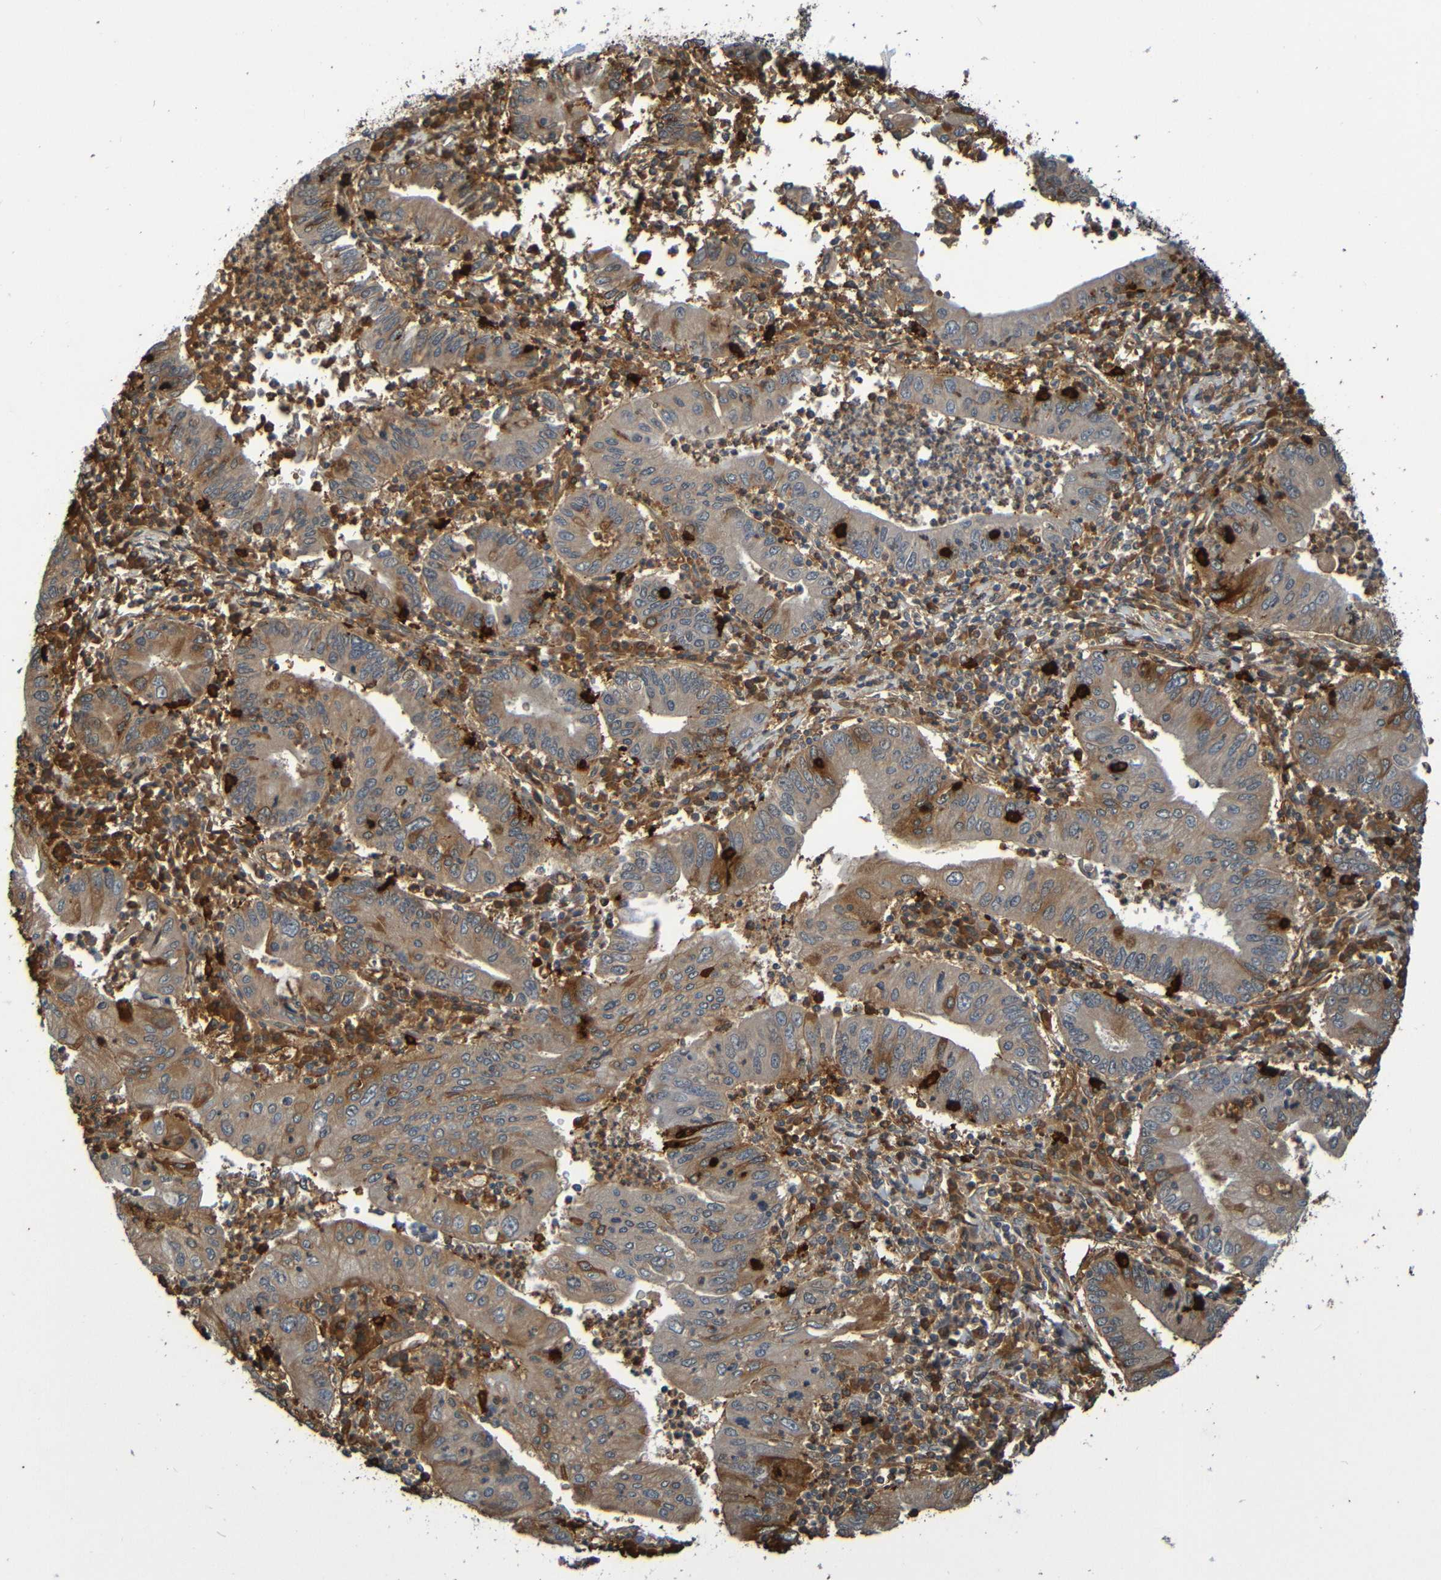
{"staining": {"intensity": "moderate", "quantity": "25%-75%", "location": "cytoplasmic/membranous"}, "tissue": "stomach cancer", "cell_type": "Tumor cells", "image_type": "cancer", "snomed": [{"axis": "morphology", "description": "Normal tissue, NOS"}, {"axis": "morphology", "description": "Adenocarcinoma, NOS"}, {"axis": "topography", "description": "Esophagus"}, {"axis": "topography", "description": "Stomach, upper"}, {"axis": "topography", "description": "Peripheral nerve tissue"}], "caption": "Stomach cancer (adenocarcinoma) stained with a protein marker exhibits moderate staining in tumor cells.", "gene": "C3AR1", "patient": {"sex": "male", "age": 62}}